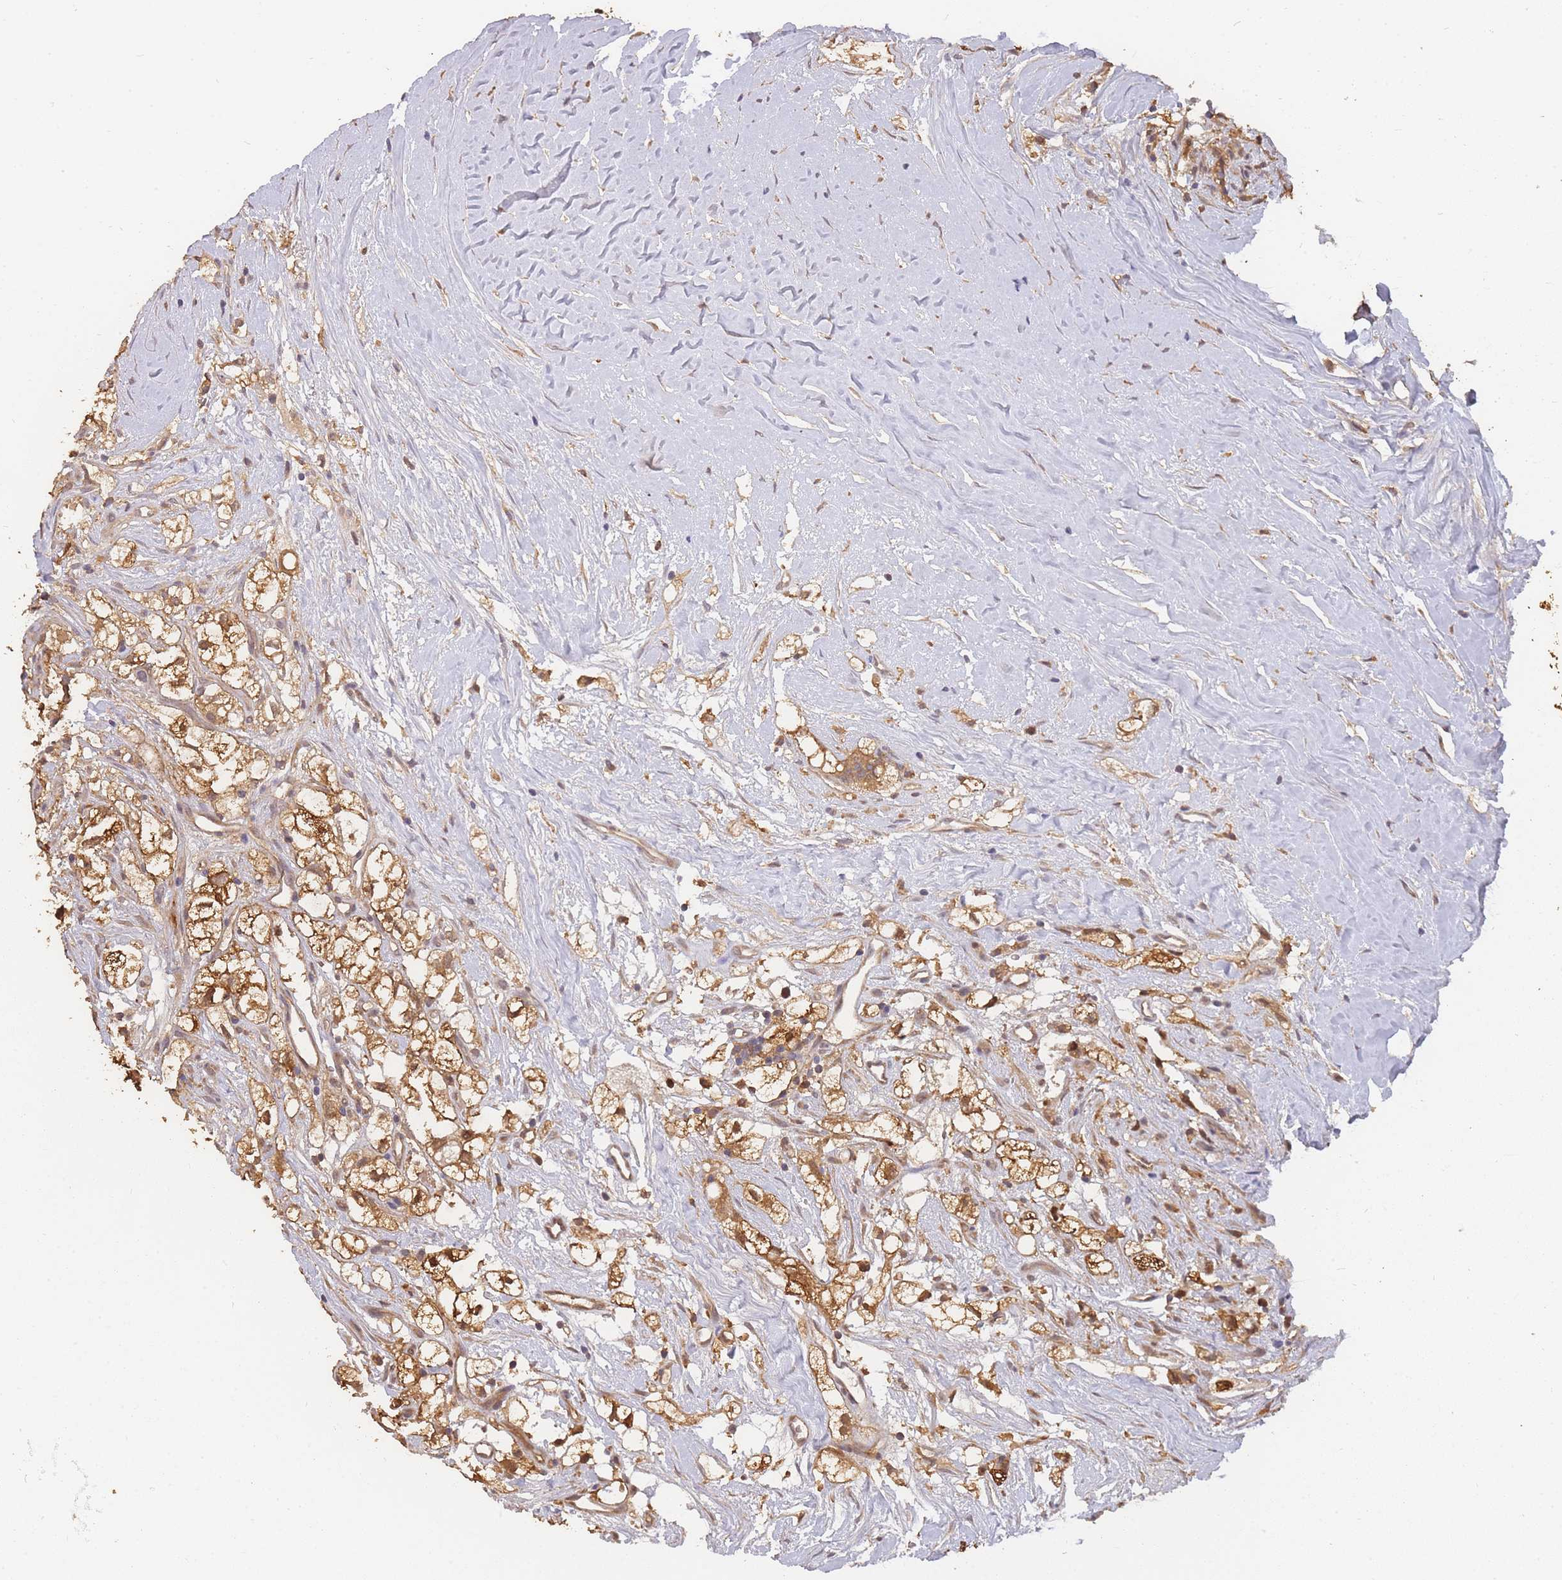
{"staining": {"intensity": "strong", "quantity": ">75%", "location": "cytoplasmic/membranous,nuclear"}, "tissue": "renal cancer", "cell_type": "Tumor cells", "image_type": "cancer", "snomed": [{"axis": "morphology", "description": "Adenocarcinoma, NOS"}, {"axis": "topography", "description": "Kidney"}], "caption": "Protein staining reveals strong cytoplasmic/membranous and nuclear staining in approximately >75% of tumor cells in renal cancer (adenocarcinoma).", "gene": "CDKN2AIPNL", "patient": {"sex": "male", "age": 59}}